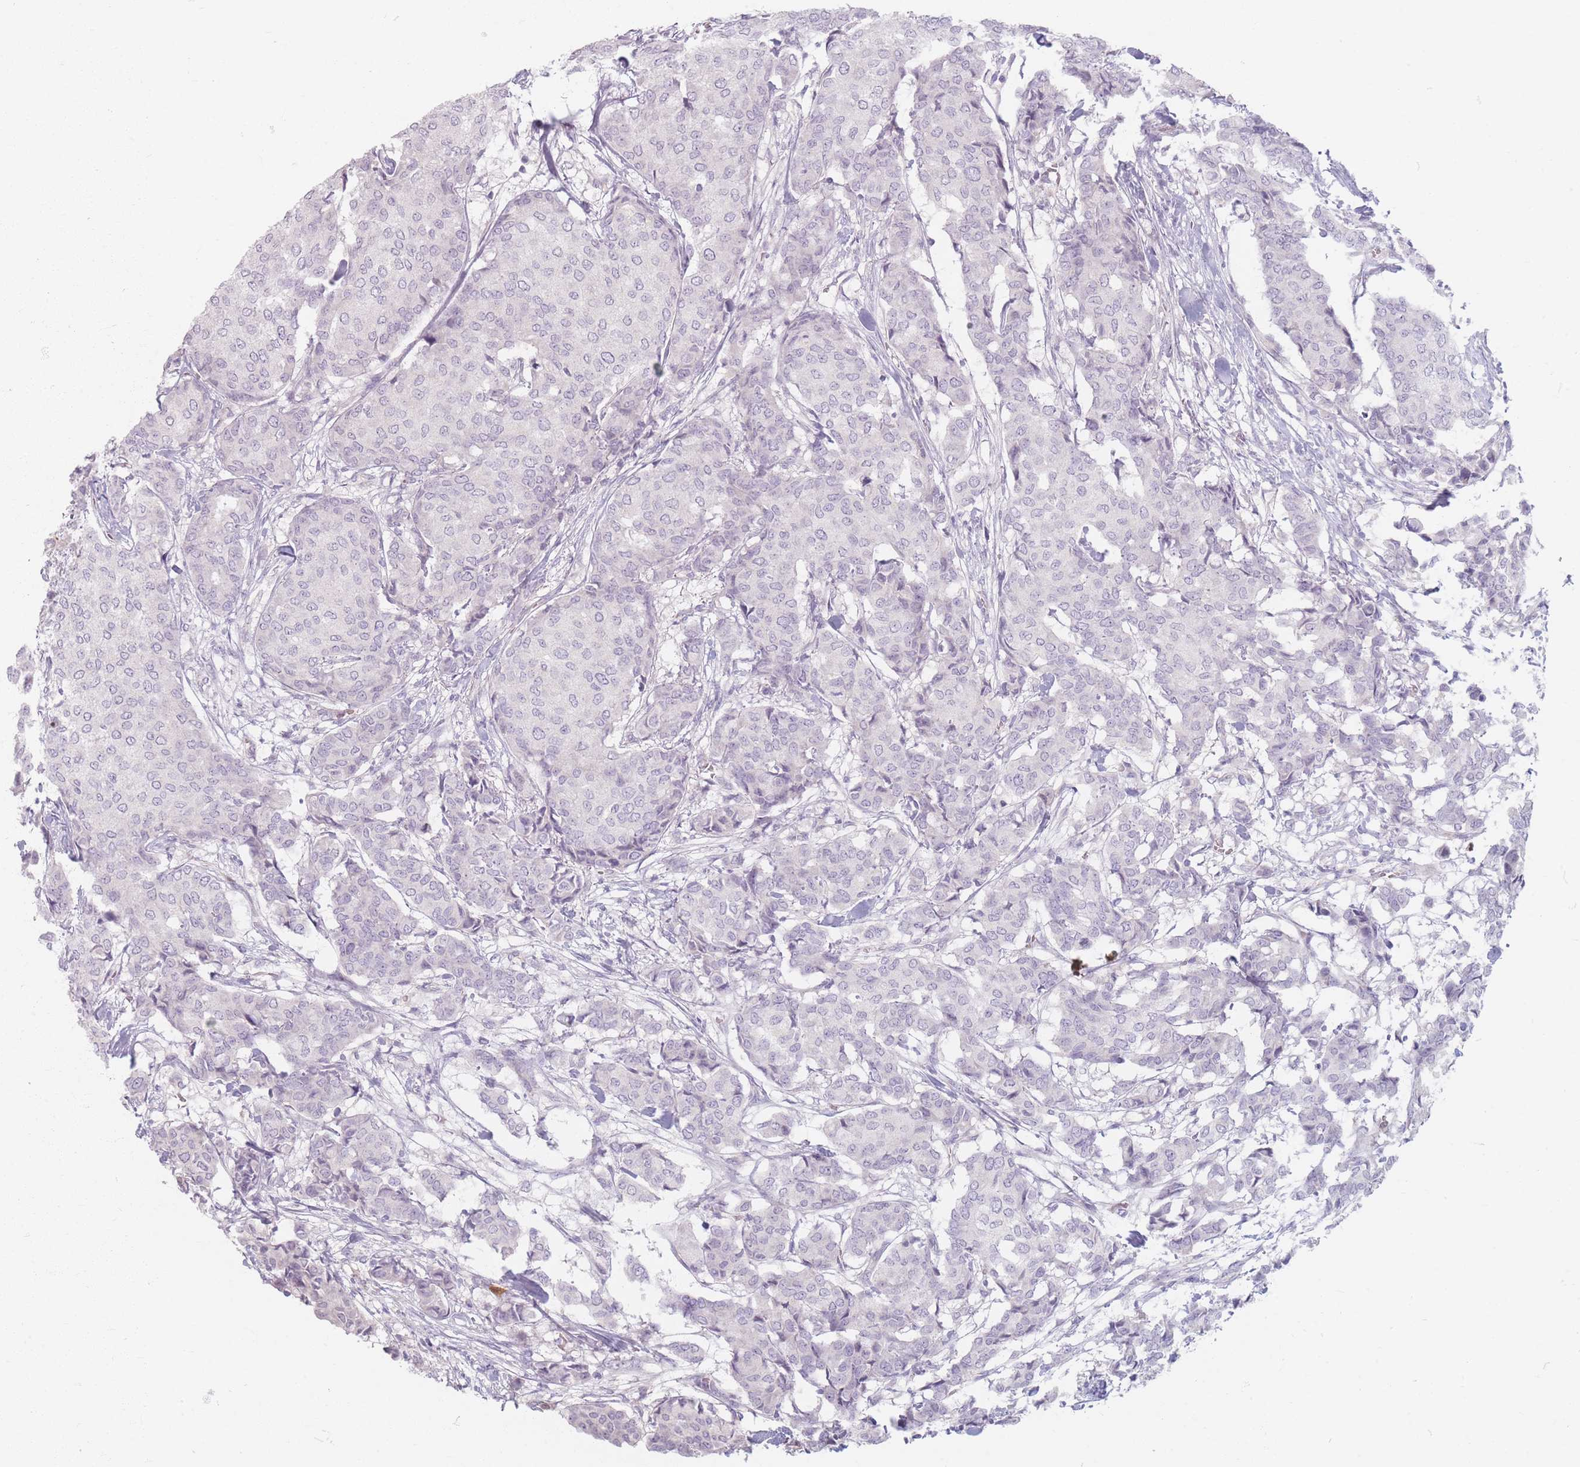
{"staining": {"intensity": "negative", "quantity": "none", "location": "none"}, "tissue": "breast cancer", "cell_type": "Tumor cells", "image_type": "cancer", "snomed": [{"axis": "morphology", "description": "Duct carcinoma"}, {"axis": "topography", "description": "Breast"}], "caption": "Tumor cells show no significant protein positivity in breast infiltrating ductal carcinoma. Brightfield microscopy of immunohistochemistry (IHC) stained with DAB (brown) and hematoxylin (blue), captured at high magnification.", "gene": "CHCHD7", "patient": {"sex": "female", "age": 75}}